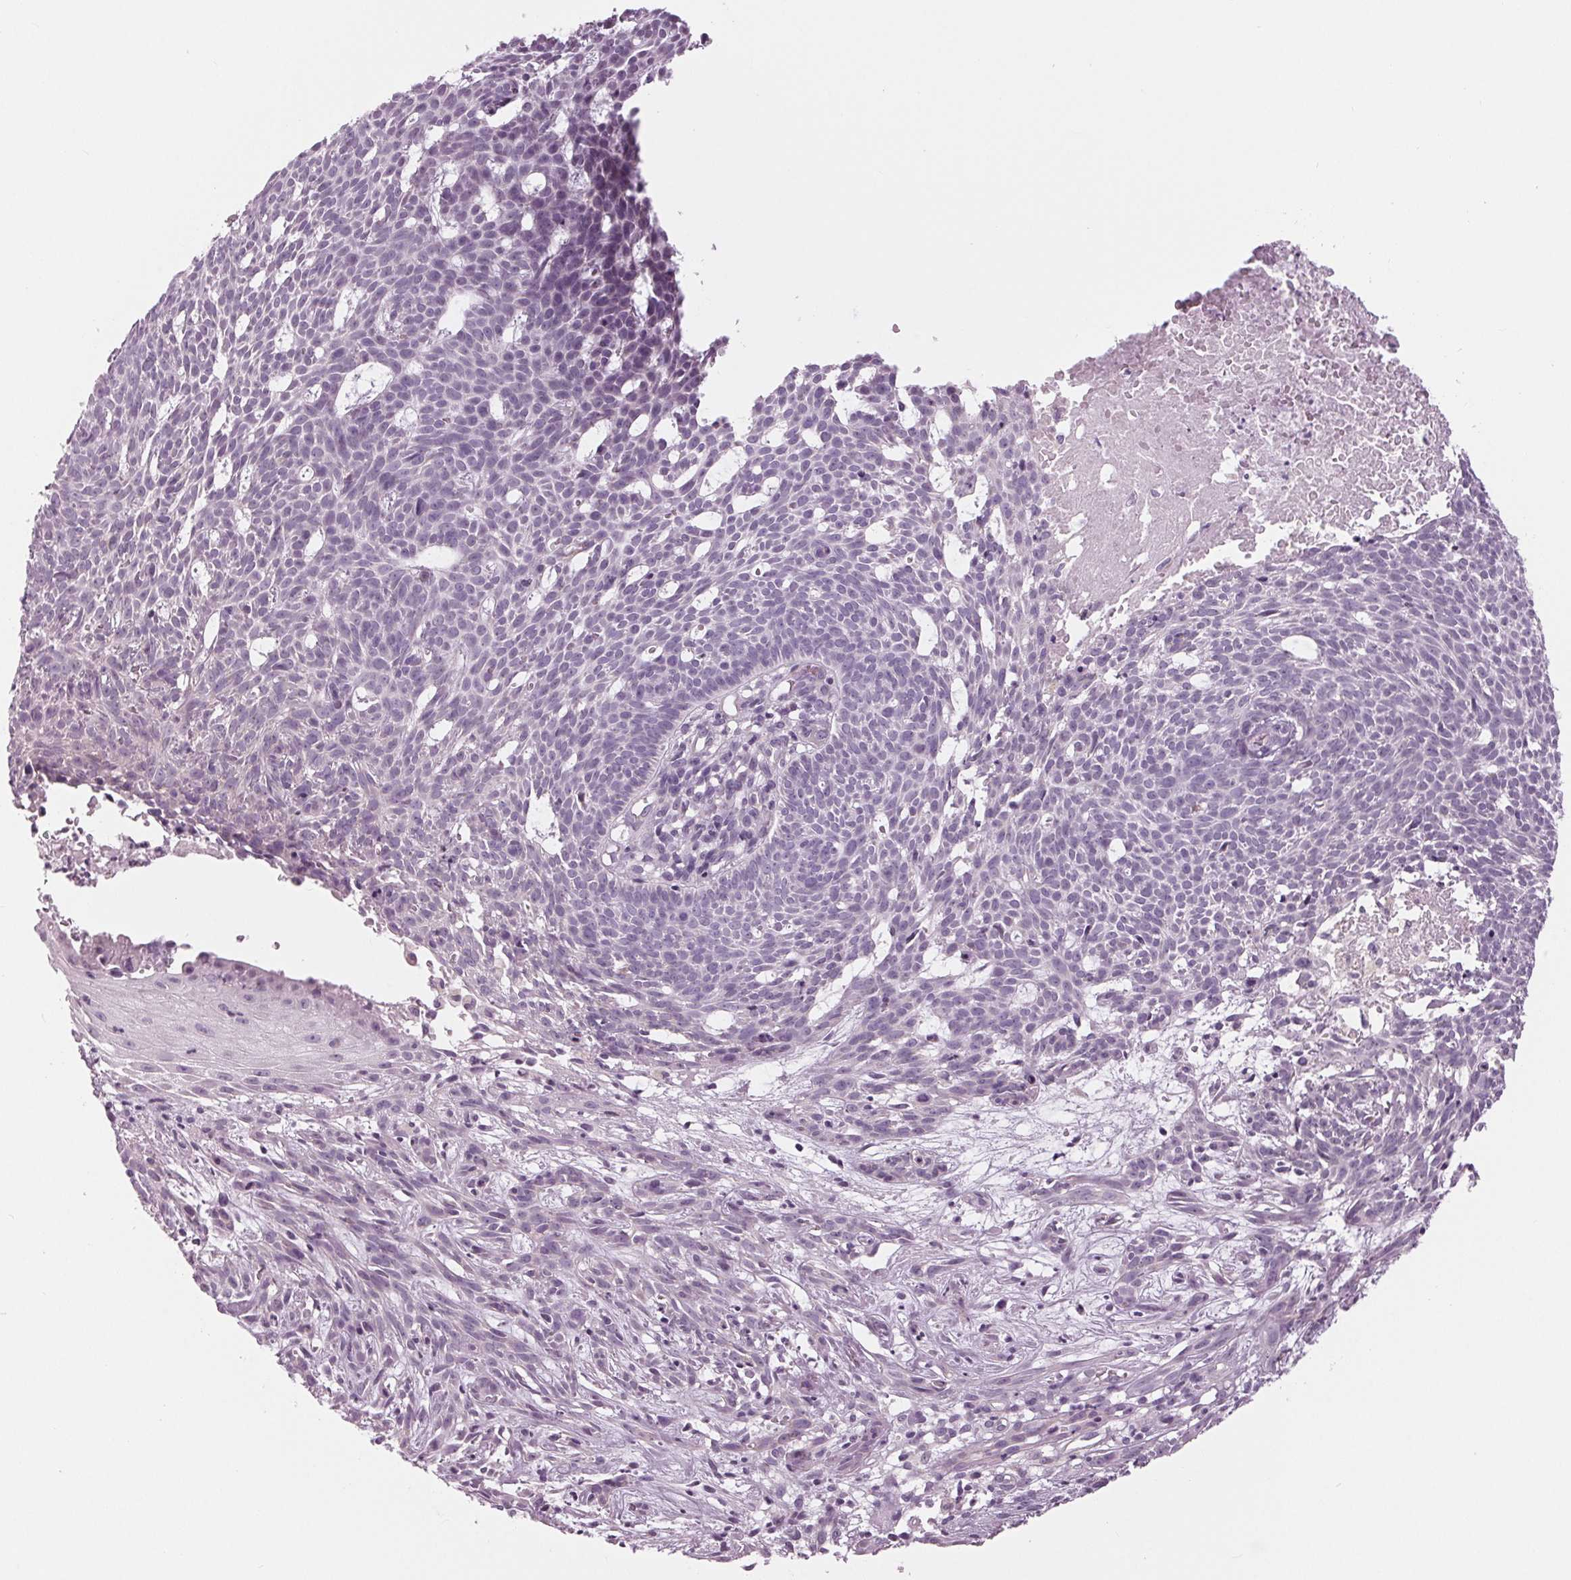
{"staining": {"intensity": "negative", "quantity": "none", "location": "none"}, "tissue": "skin cancer", "cell_type": "Tumor cells", "image_type": "cancer", "snomed": [{"axis": "morphology", "description": "Basal cell carcinoma"}, {"axis": "topography", "description": "Skin"}], "caption": "An immunohistochemistry micrograph of skin cancer is shown. There is no staining in tumor cells of skin cancer.", "gene": "SAMD4A", "patient": {"sex": "male", "age": 59}}